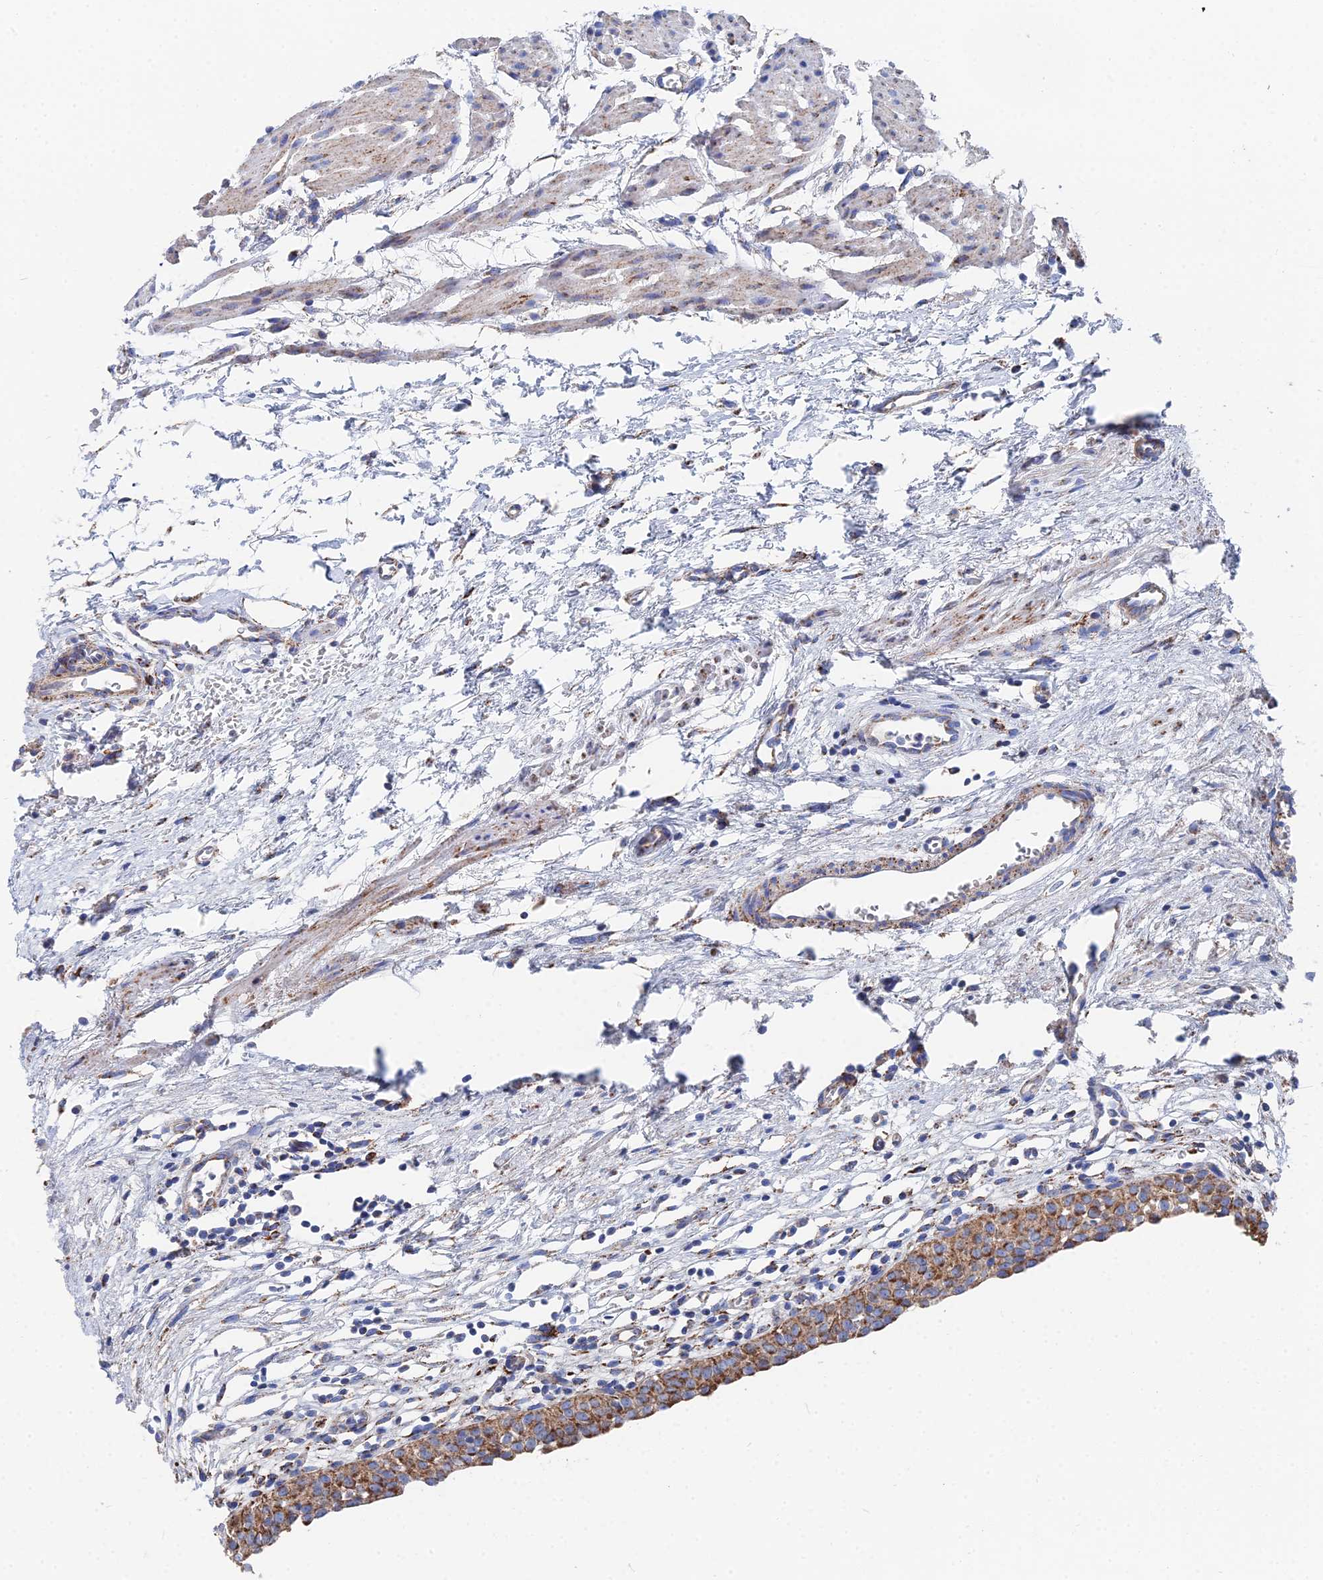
{"staining": {"intensity": "strong", "quantity": ">75%", "location": "cytoplasmic/membranous"}, "tissue": "urinary bladder", "cell_type": "Urothelial cells", "image_type": "normal", "snomed": [{"axis": "morphology", "description": "Normal tissue, NOS"}, {"axis": "morphology", "description": "Urothelial carcinoma, High grade"}, {"axis": "topography", "description": "Urinary bladder"}], "caption": "Immunohistochemistry (IHC) of normal urinary bladder shows high levels of strong cytoplasmic/membranous positivity in approximately >75% of urothelial cells.", "gene": "IFT80", "patient": {"sex": "female", "age": 60}}